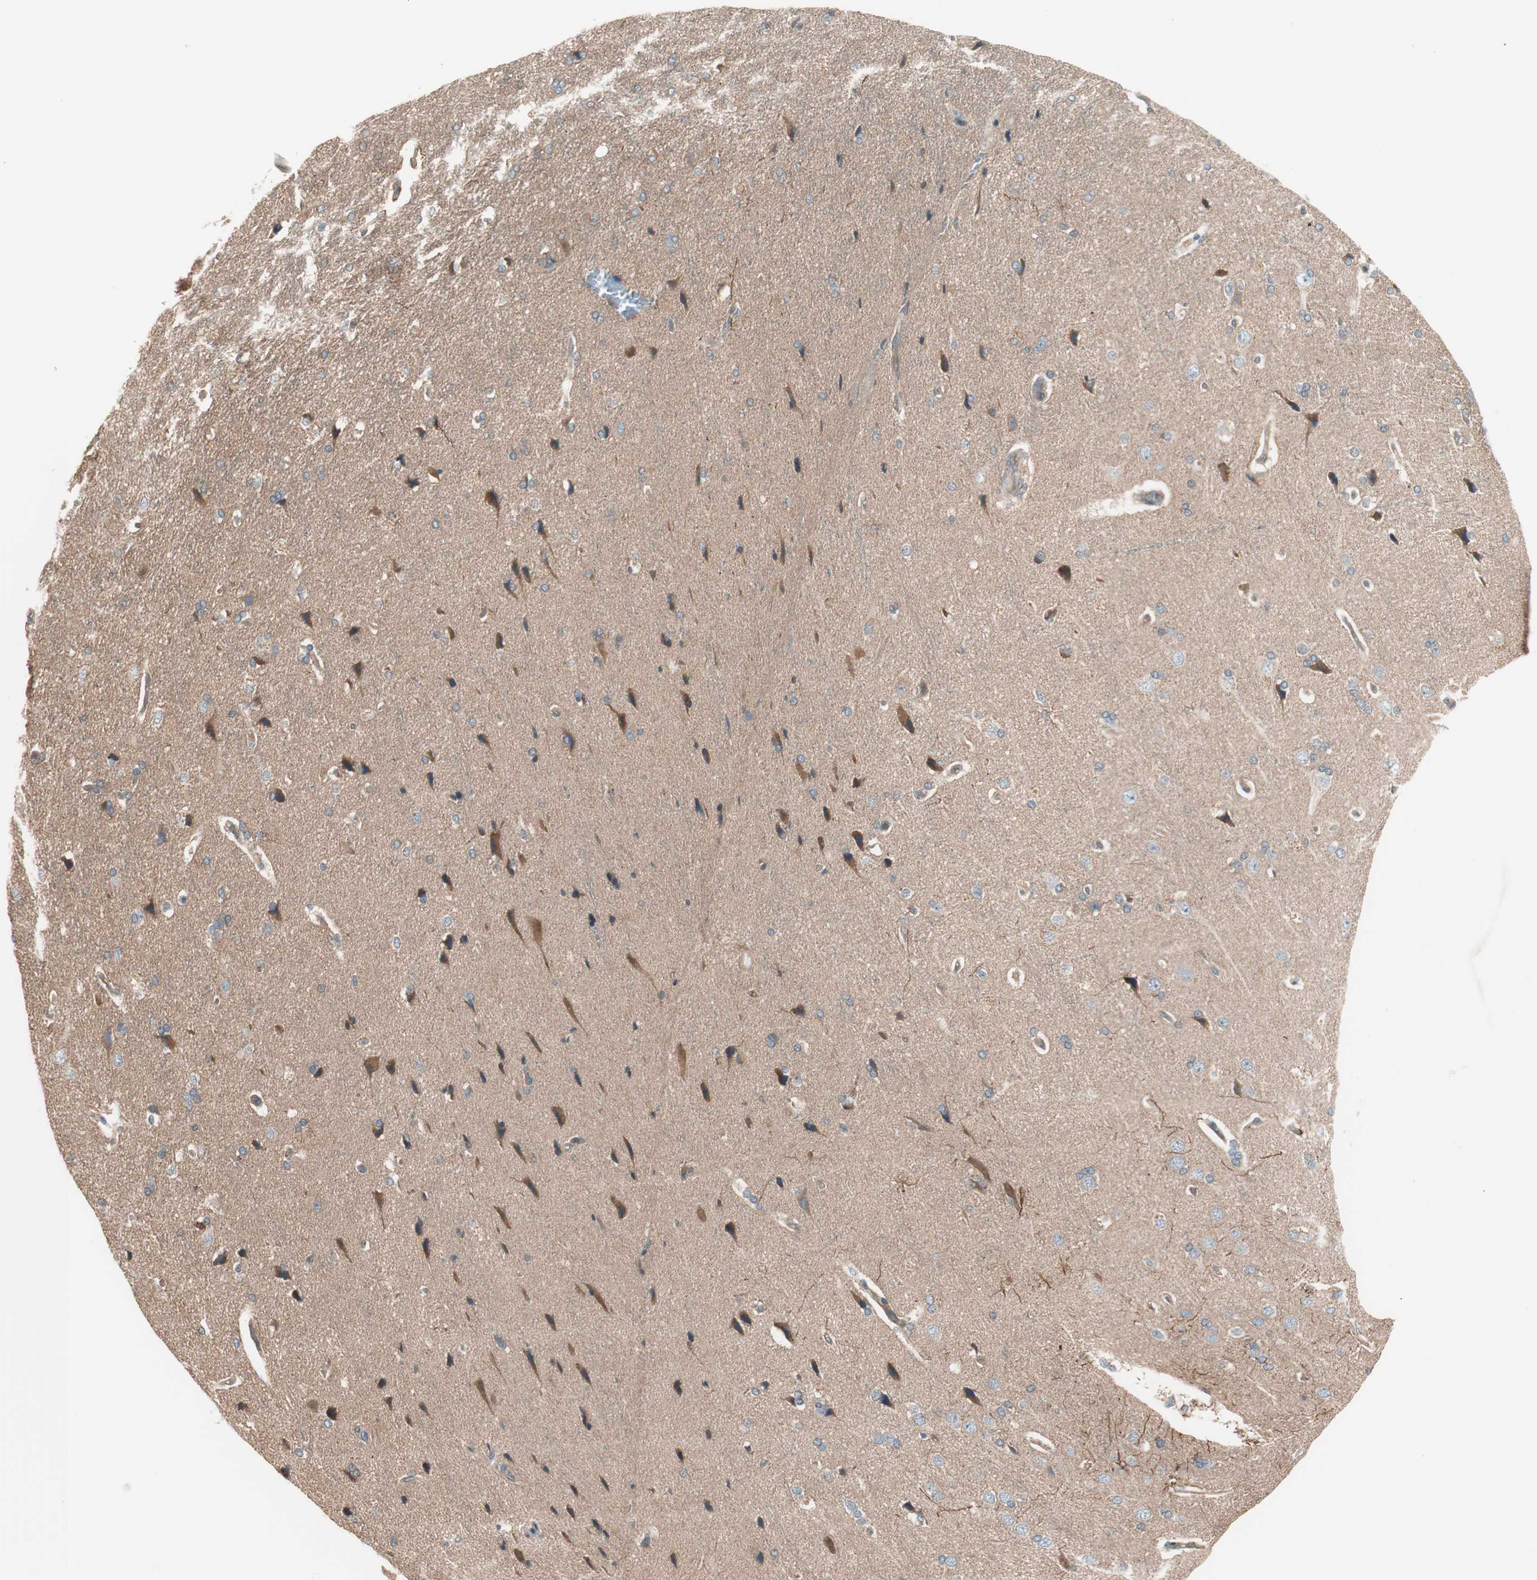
{"staining": {"intensity": "negative", "quantity": "none", "location": "none"}, "tissue": "cerebral cortex", "cell_type": "Endothelial cells", "image_type": "normal", "snomed": [{"axis": "morphology", "description": "Normal tissue, NOS"}, {"axis": "topography", "description": "Cerebral cortex"}], "caption": "High magnification brightfield microscopy of normal cerebral cortex stained with DAB (3,3'-diaminobenzidine) (brown) and counterstained with hematoxylin (blue): endothelial cells show no significant expression. (DAB (3,3'-diaminobenzidine) immunohistochemistry with hematoxylin counter stain).", "gene": "TSG101", "patient": {"sex": "male", "age": 62}}